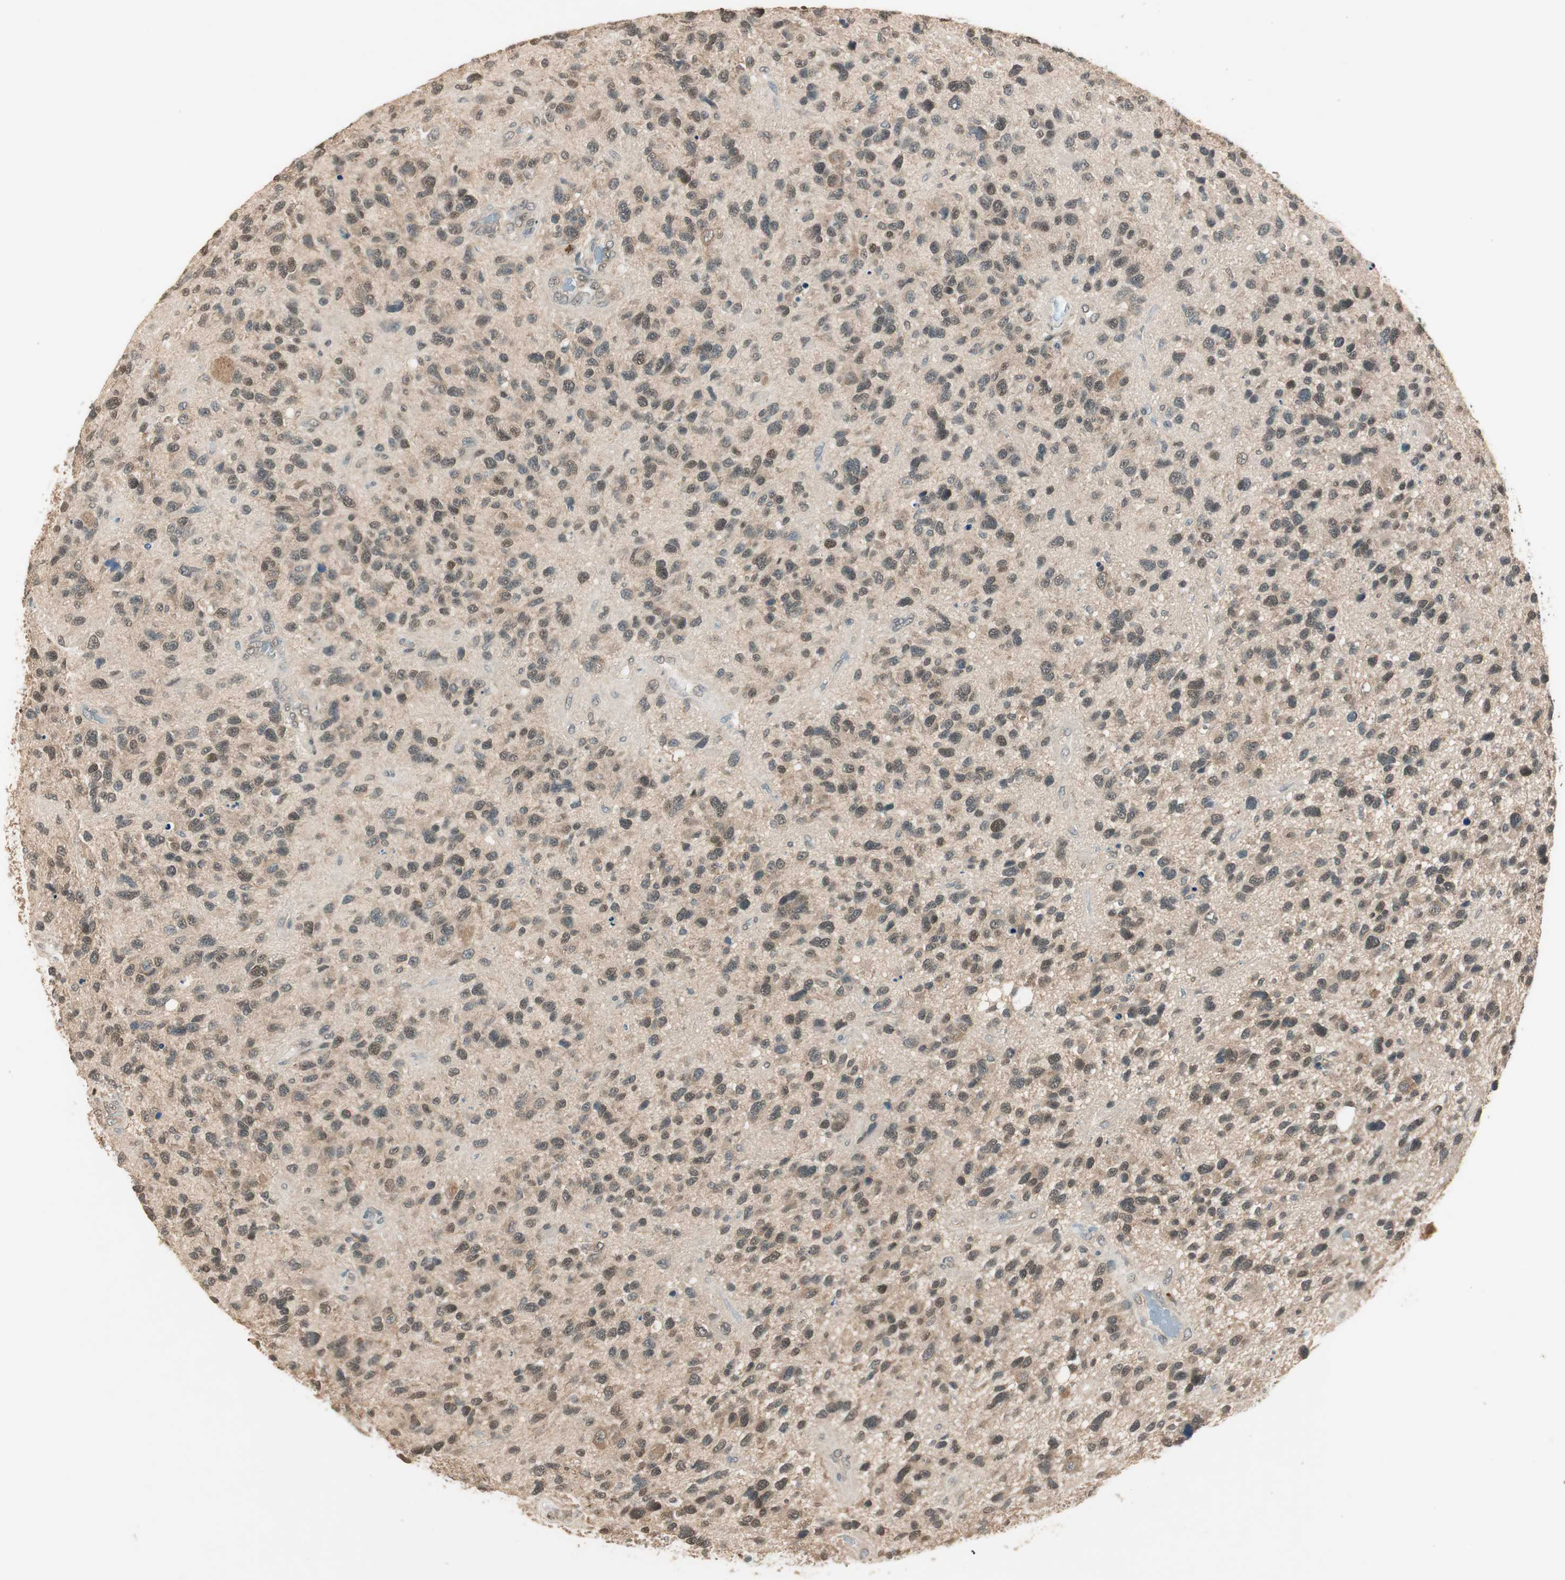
{"staining": {"intensity": "weak", "quantity": "<25%", "location": "cytoplasmic/membranous,nuclear"}, "tissue": "glioma", "cell_type": "Tumor cells", "image_type": "cancer", "snomed": [{"axis": "morphology", "description": "Glioma, malignant, High grade"}, {"axis": "topography", "description": "Brain"}], "caption": "The IHC micrograph has no significant positivity in tumor cells of glioma tissue.", "gene": "USP5", "patient": {"sex": "female", "age": 58}}